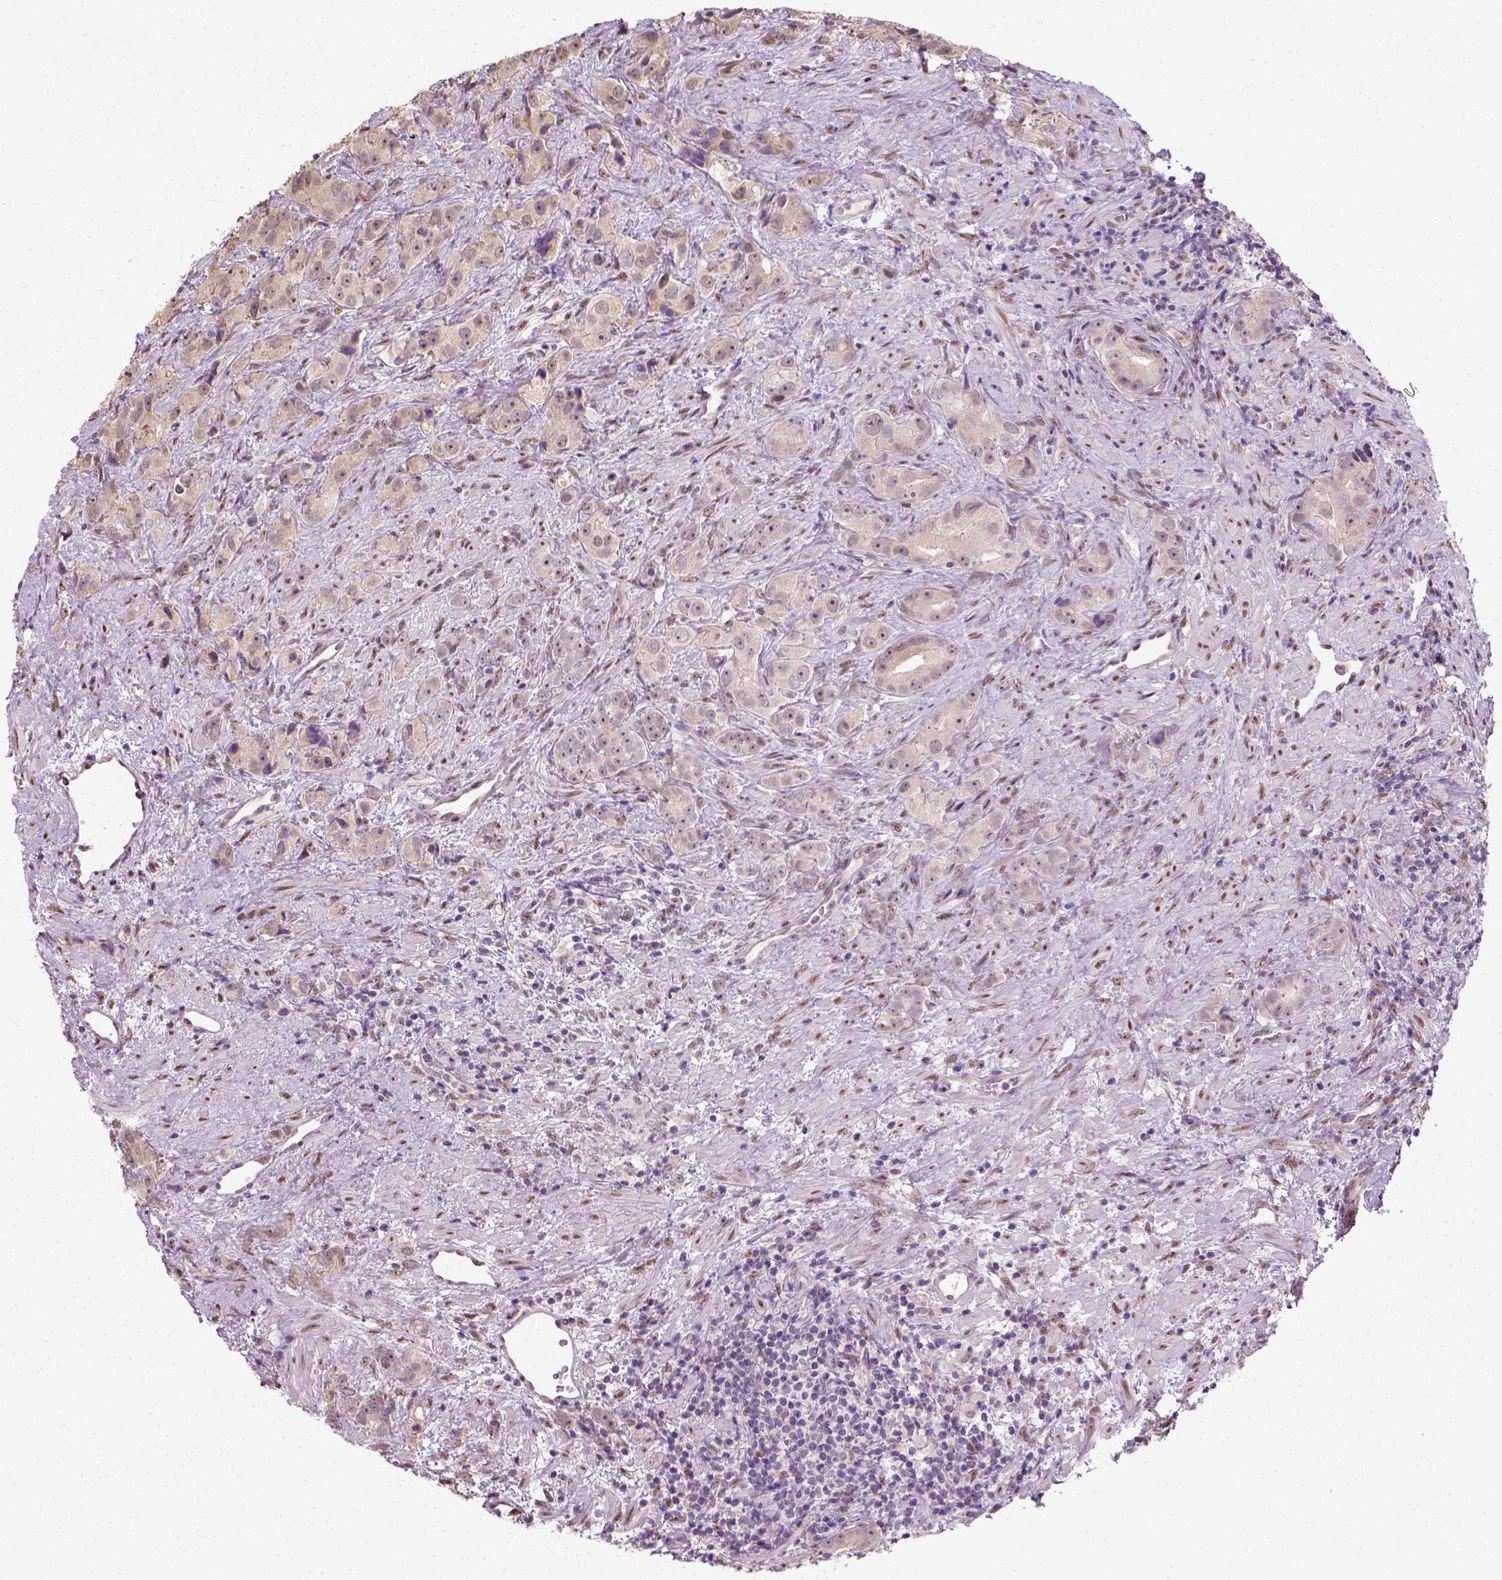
{"staining": {"intensity": "moderate", "quantity": "<25%", "location": "nuclear"}, "tissue": "prostate cancer", "cell_type": "Tumor cells", "image_type": "cancer", "snomed": [{"axis": "morphology", "description": "Adenocarcinoma, High grade"}, {"axis": "topography", "description": "Prostate"}], "caption": "Human prostate cancer stained with a brown dye reveals moderate nuclear positive positivity in approximately <25% of tumor cells.", "gene": "C1orf112", "patient": {"sex": "male", "age": 90}}